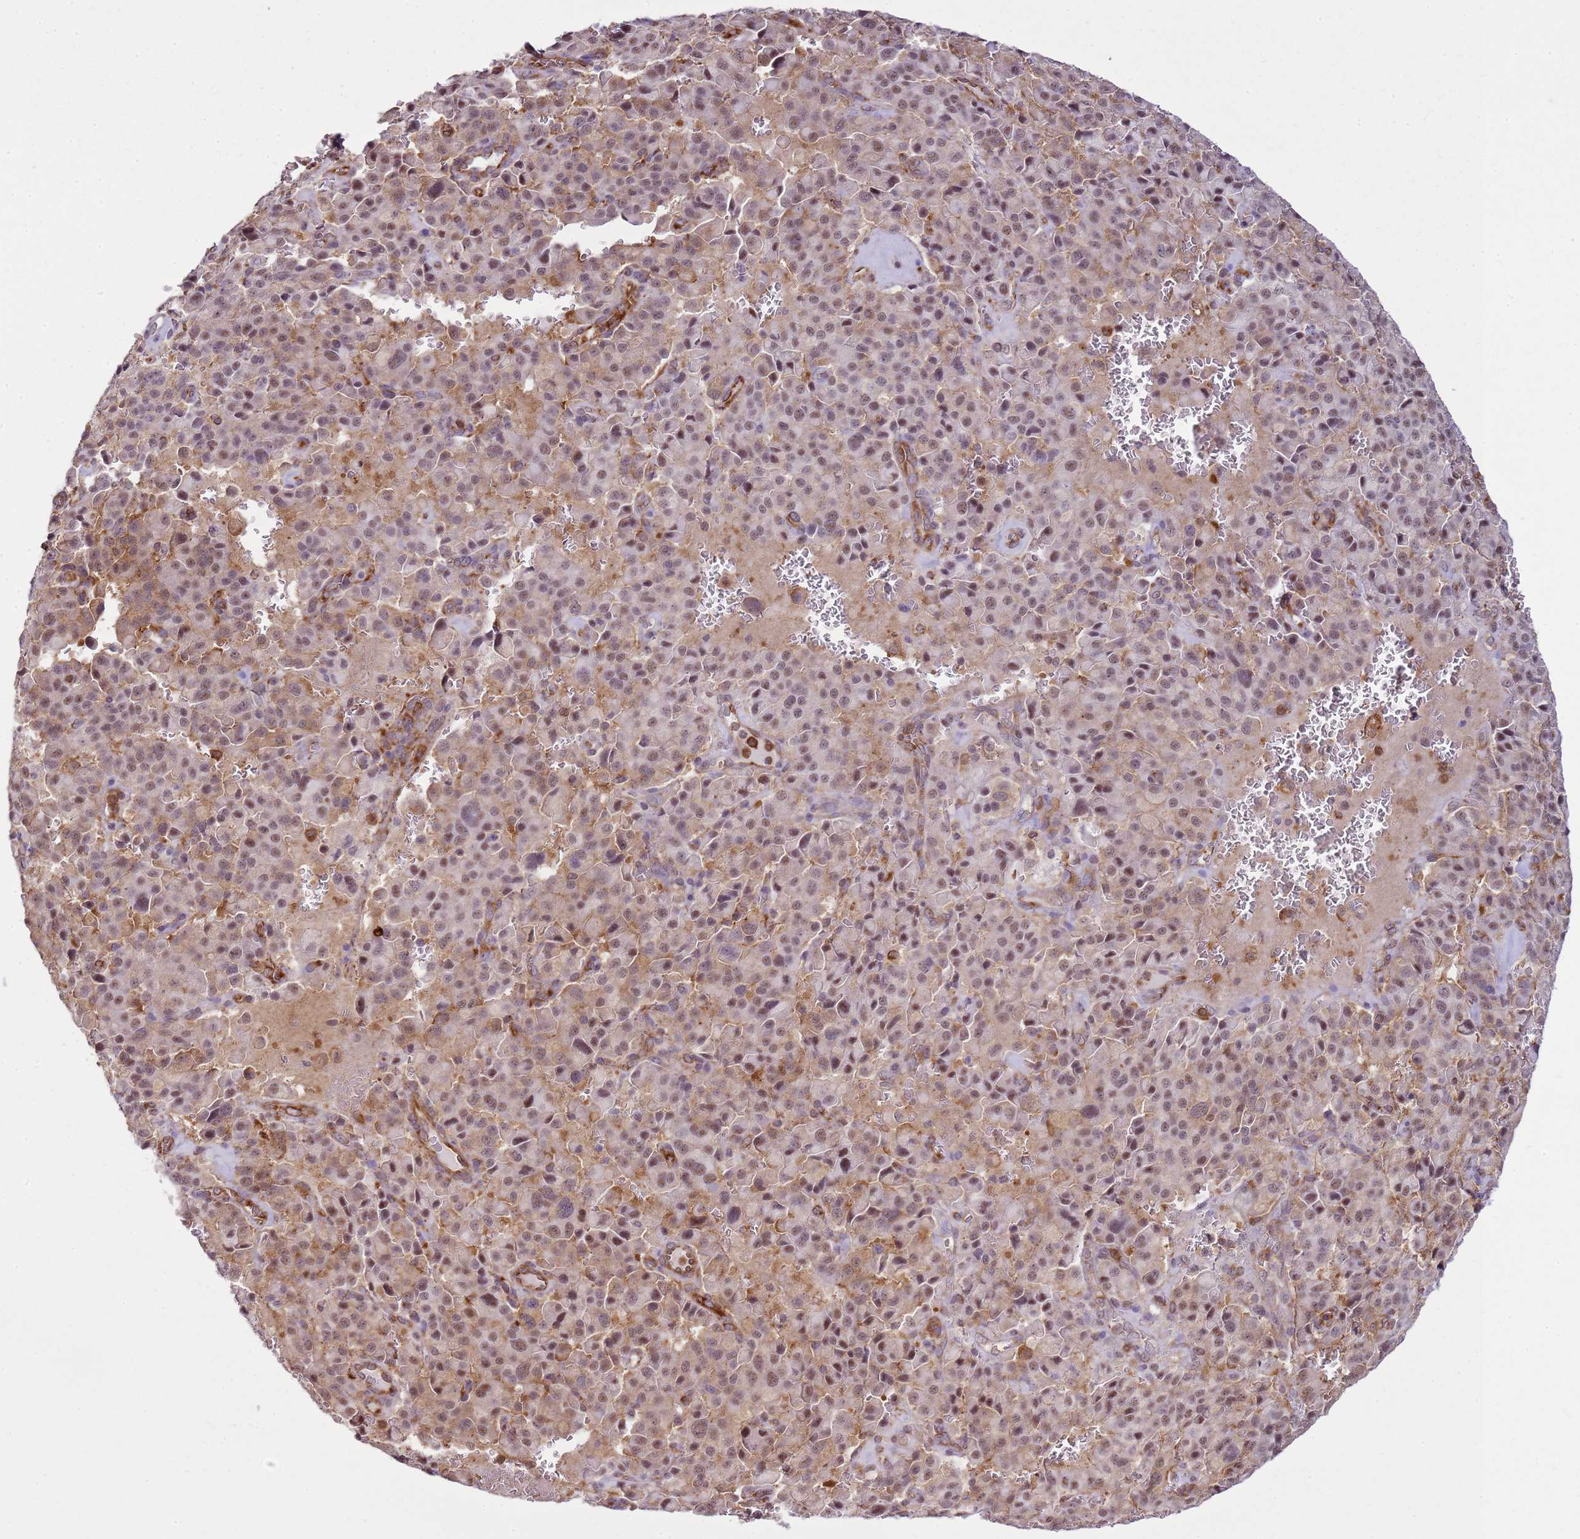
{"staining": {"intensity": "weak", "quantity": "25%-75%", "location": "nuclear"}, "tissue": "pancreatic cancer", "cell_type": "Tumor cells", "image_type": "cancer", "snomed": [{"axis": "morphology", "description": "Adenocarcinoma, NOS"}, {"axis": "topography", "description": "Pancreas"}], "caption": "Immunohistochemistry micrograph of neoplastic tissue: human adenocarcinoma (pancreatic) stained using IHC shows low levels of weak protein expression localized specifically in the nuclear of tumor cells, appearing as a nuclear brown color.", "gene": "GABRE", "patient": {"sex": "male", "age": 65}}